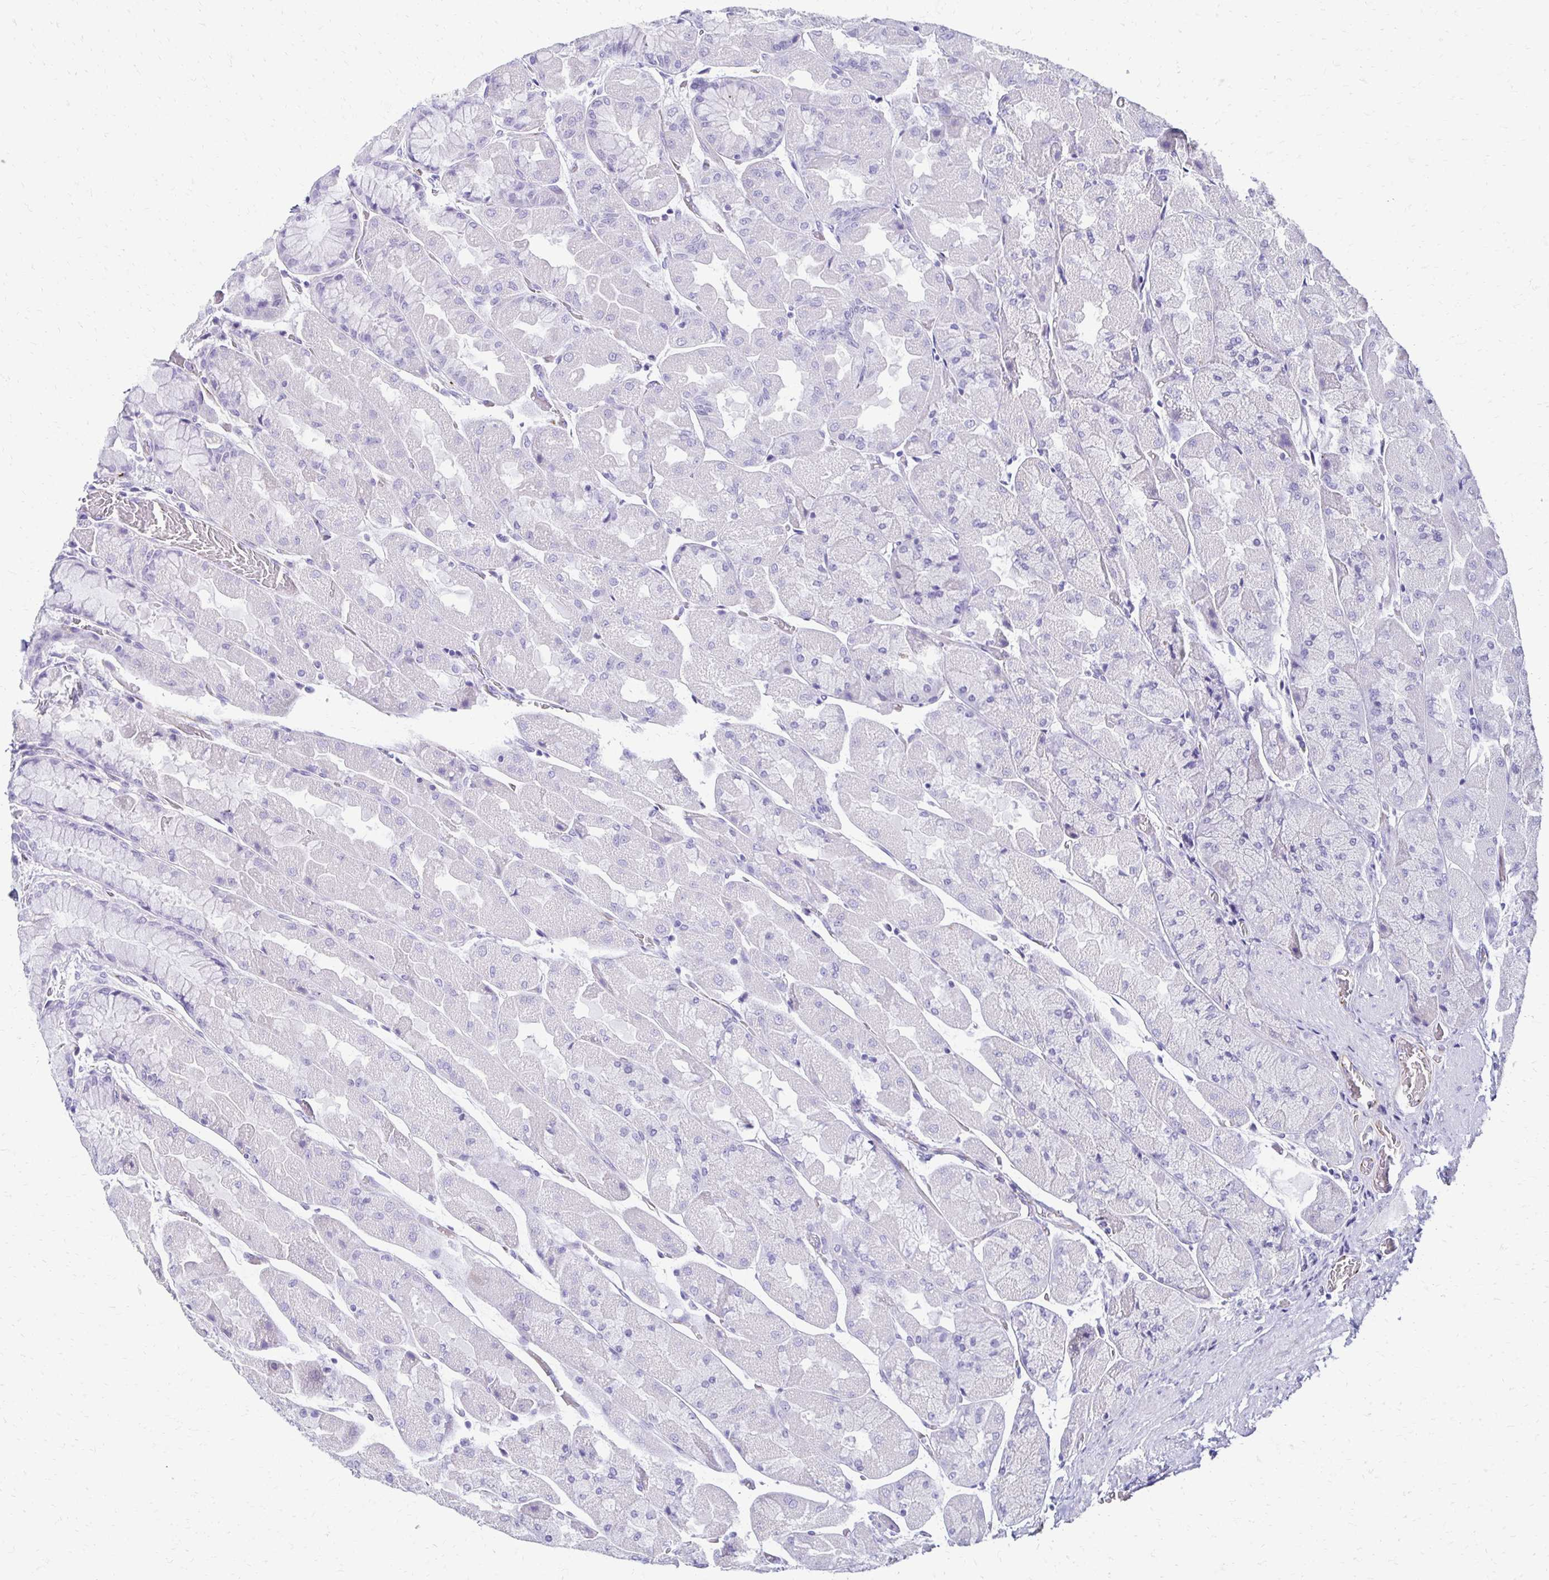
{"staining": {"intensity": "negative", "quantity": "none", "location": "none"}, "tissue": "stomach", "cell_type": "Glandular cells", "image_type": "normal", "snomed": [{"axis": "morphology", "description": "Normal tissue, NOS"}, {"axis": "topography", "description": "Stomach"}], "caption": "Immunohistochemical staining of normal stomach demonstrates no significant positivity in glandular cells. (Stains: DAB (3,3'-diaminobenzidine) immunohistochemistry (IHC) with hematoxylin counter stain, Microscopy: brightfield microscopy at high magnification).", "gene": "TMEM54", "patient": {"sex": "female", "age": 61}}